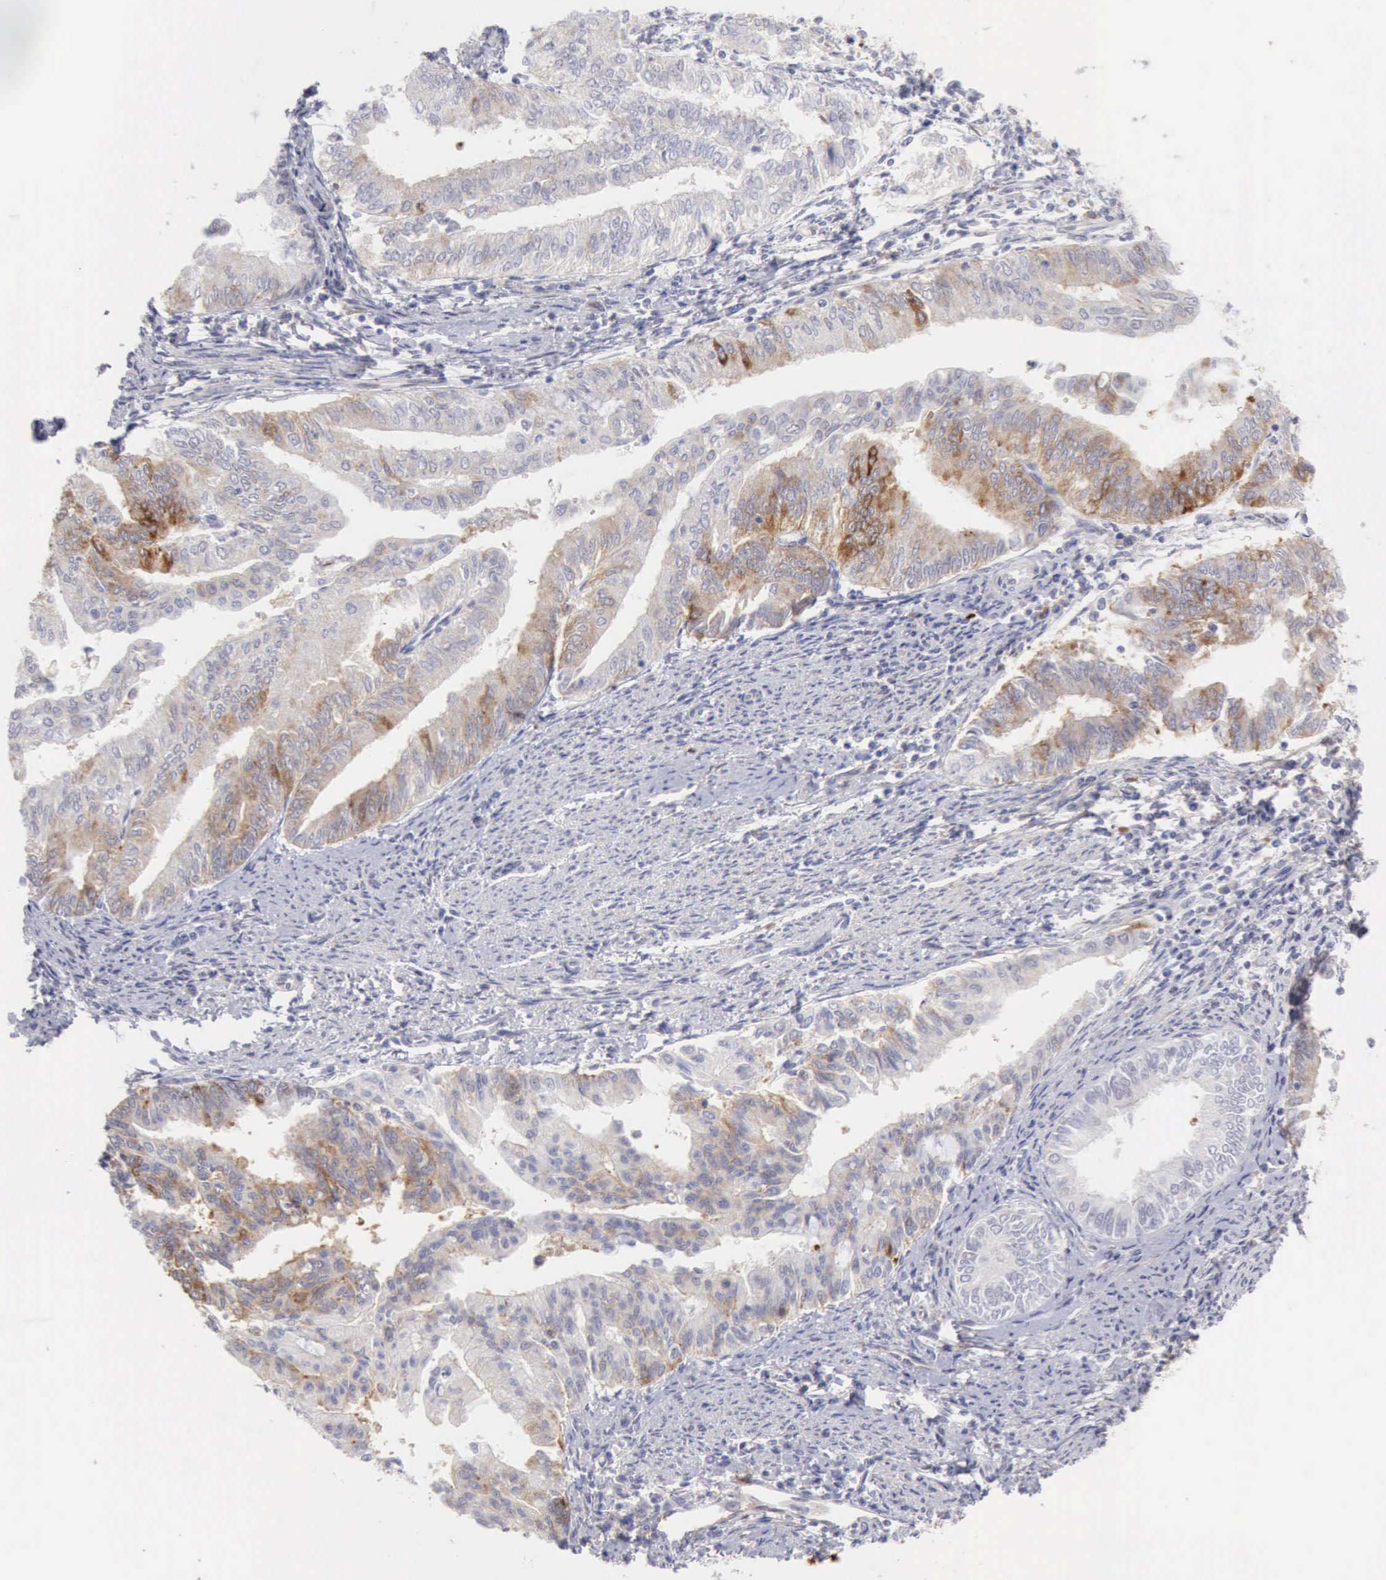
{"staining": {"intensity": "moderate", "quantity": "25%-75%", "location": "cytoplasmic/membranous"}, "tissue": "endometrial cancer", "cell_type": "Tumor cells", "image_type": "cancer", "snomed": [{"axis": "morphology", "description": "Adenocarcinoma, NOS"}, {"axis": "topography", "description": "Endometrium"}], "caption": "Tumor cells show moderate cytoplasmic/membranous staining in about 25%-75% of cells in endometrial cancer (adenocarcinoma). The staining is performed using DAB (3,3'-diaminobenzidine) brown chromogen to label protein expression. The nuclei are counter-stained blue using hematoxylin.", "gene": "TFRC", "patient": {"sex": "female", "age": 66}}